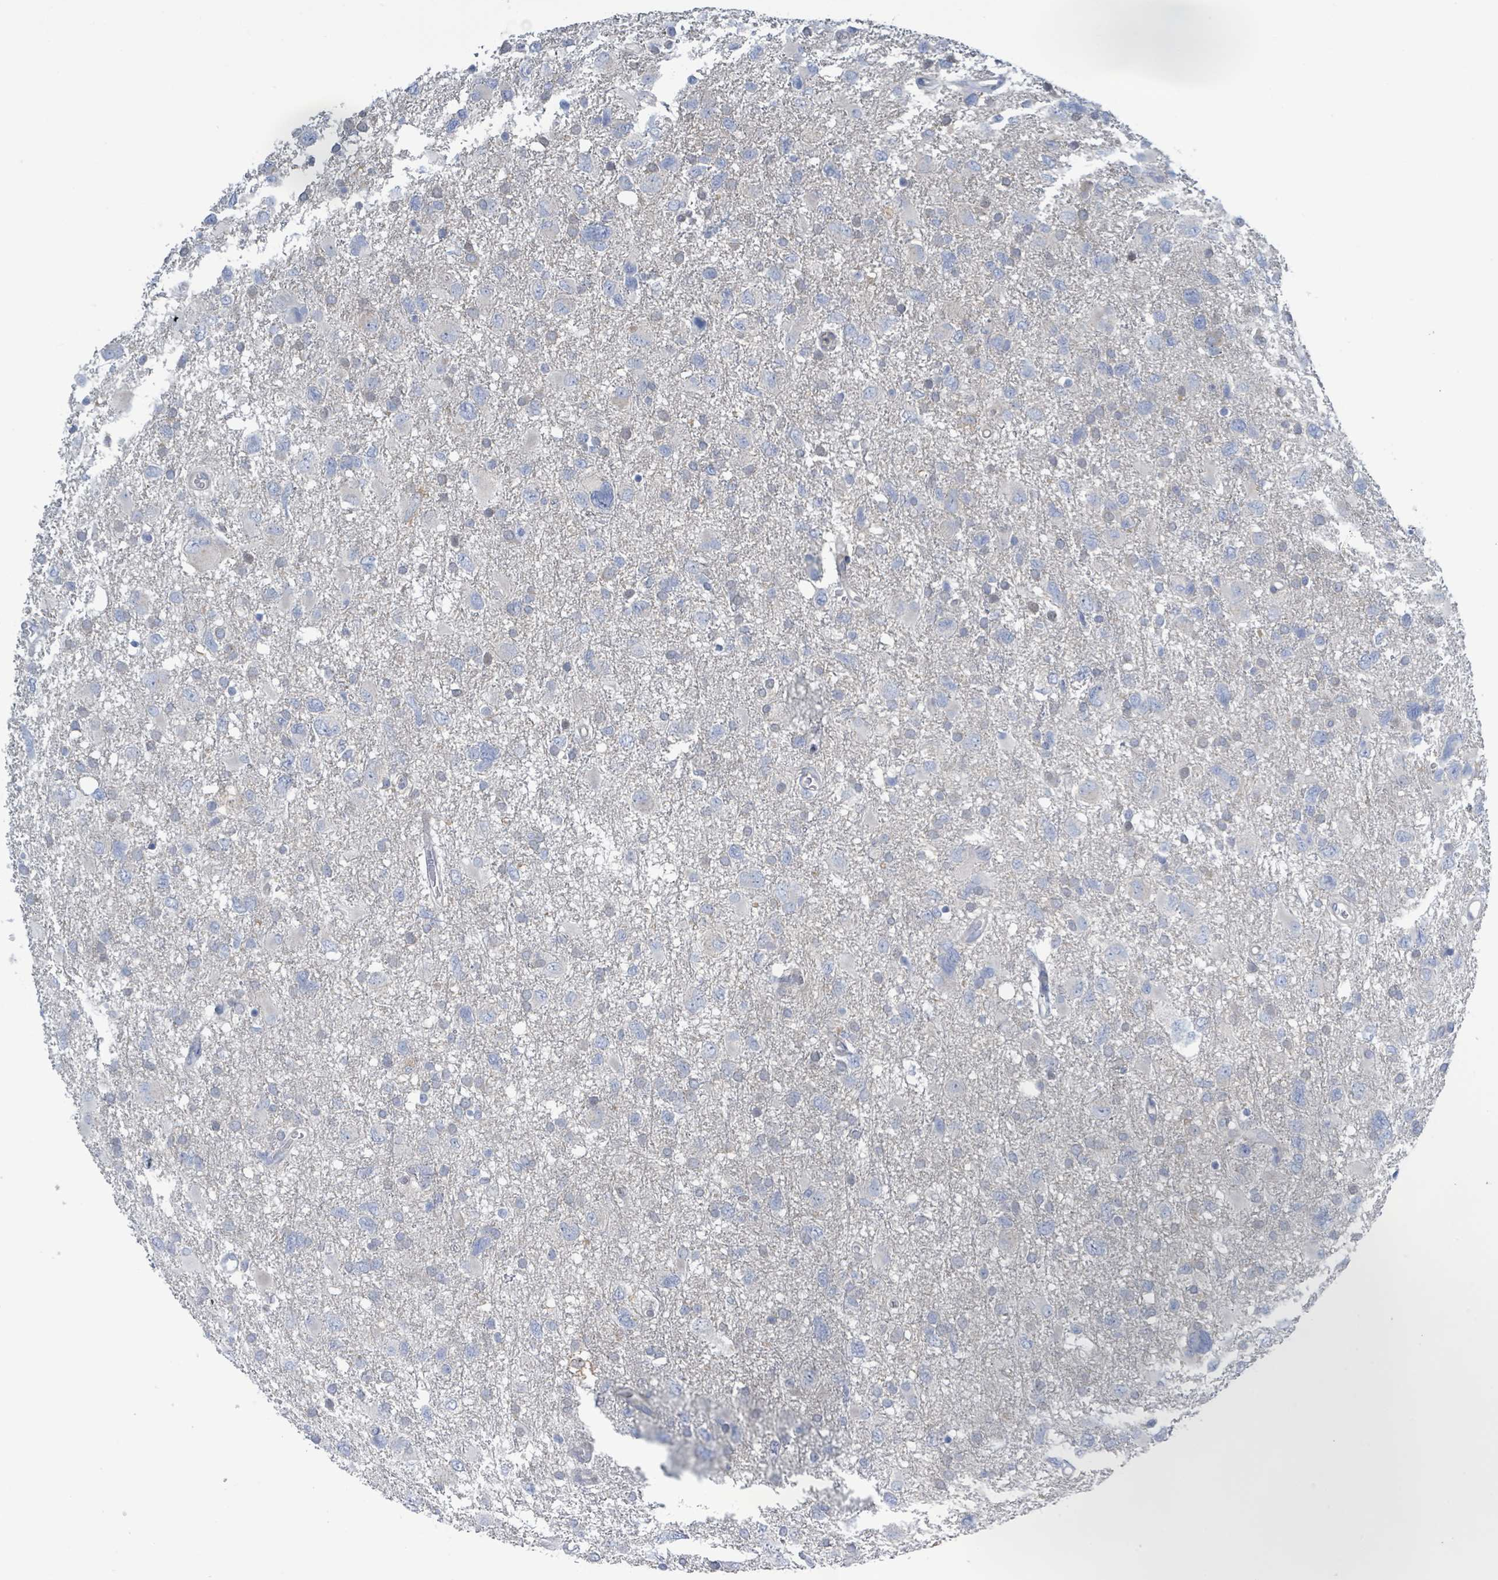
{"staining": {"intensity": "negative", "quantity": "none", "location": "none"}, "tissue": "glioma", "cell_type": "Tumor cells", "image_type": "cancer", "snomed": [{"axis": "morphology", "description": "Glioma, malignant, High grade"}, {"axis": "topography", "description": "Brain"}], "caption": "IHC micrograph of neoplastic tissue: human malignant high-grade glioma stained with DAB (3,3'-diaminobenzidine) exhibits no significant protein expression in tumor cells.", "gene": "DGKZ", "patient": {"sex": "male", "age": 61}}